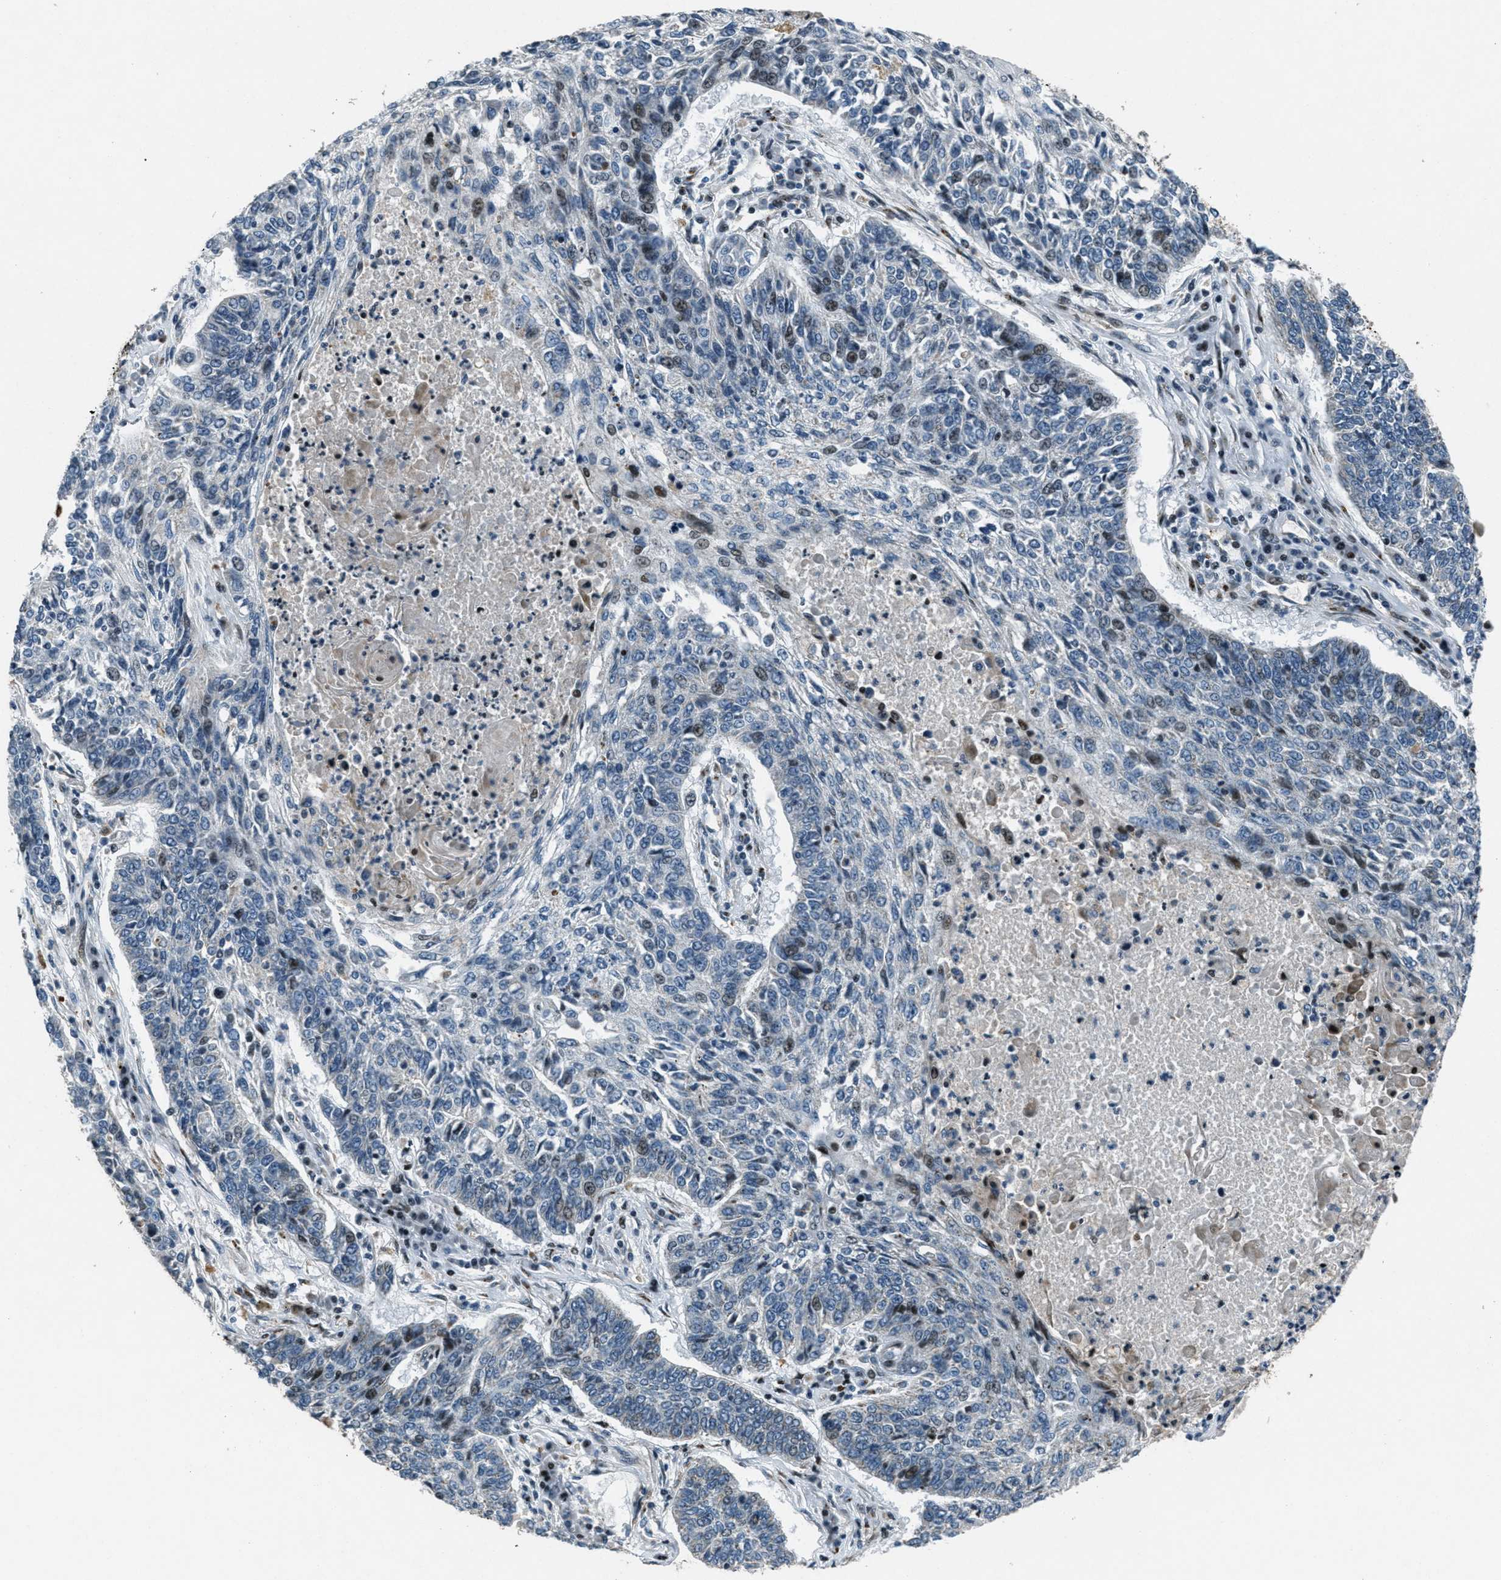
{"staining": {"intensity": "moderate", "quantity": "<25%", "location": "nuclear"}, "tissue": "lung cancer", "cell_type": "Tumor cells", "image_type": "cancer", "snomed": [{"axis": "morphology", "description": "Normal tissue, NOS"}, {"axis": "morphology", "description": "Squamous cell carcinoma, NOS"}, {"axis": "topography", "description": "Cartilage tissue"}, {"axis": "topography", "description": "Bronchus"}, {"axis": "topography", "description": "Lung"}], "caption": "A brown stain shows moderate nuclear expression of a protein in human lung cancer (squamous cell carcinoma) tumor cells.", "gene": "GPC6", "patient": {"sex": "female", "age": 49}}